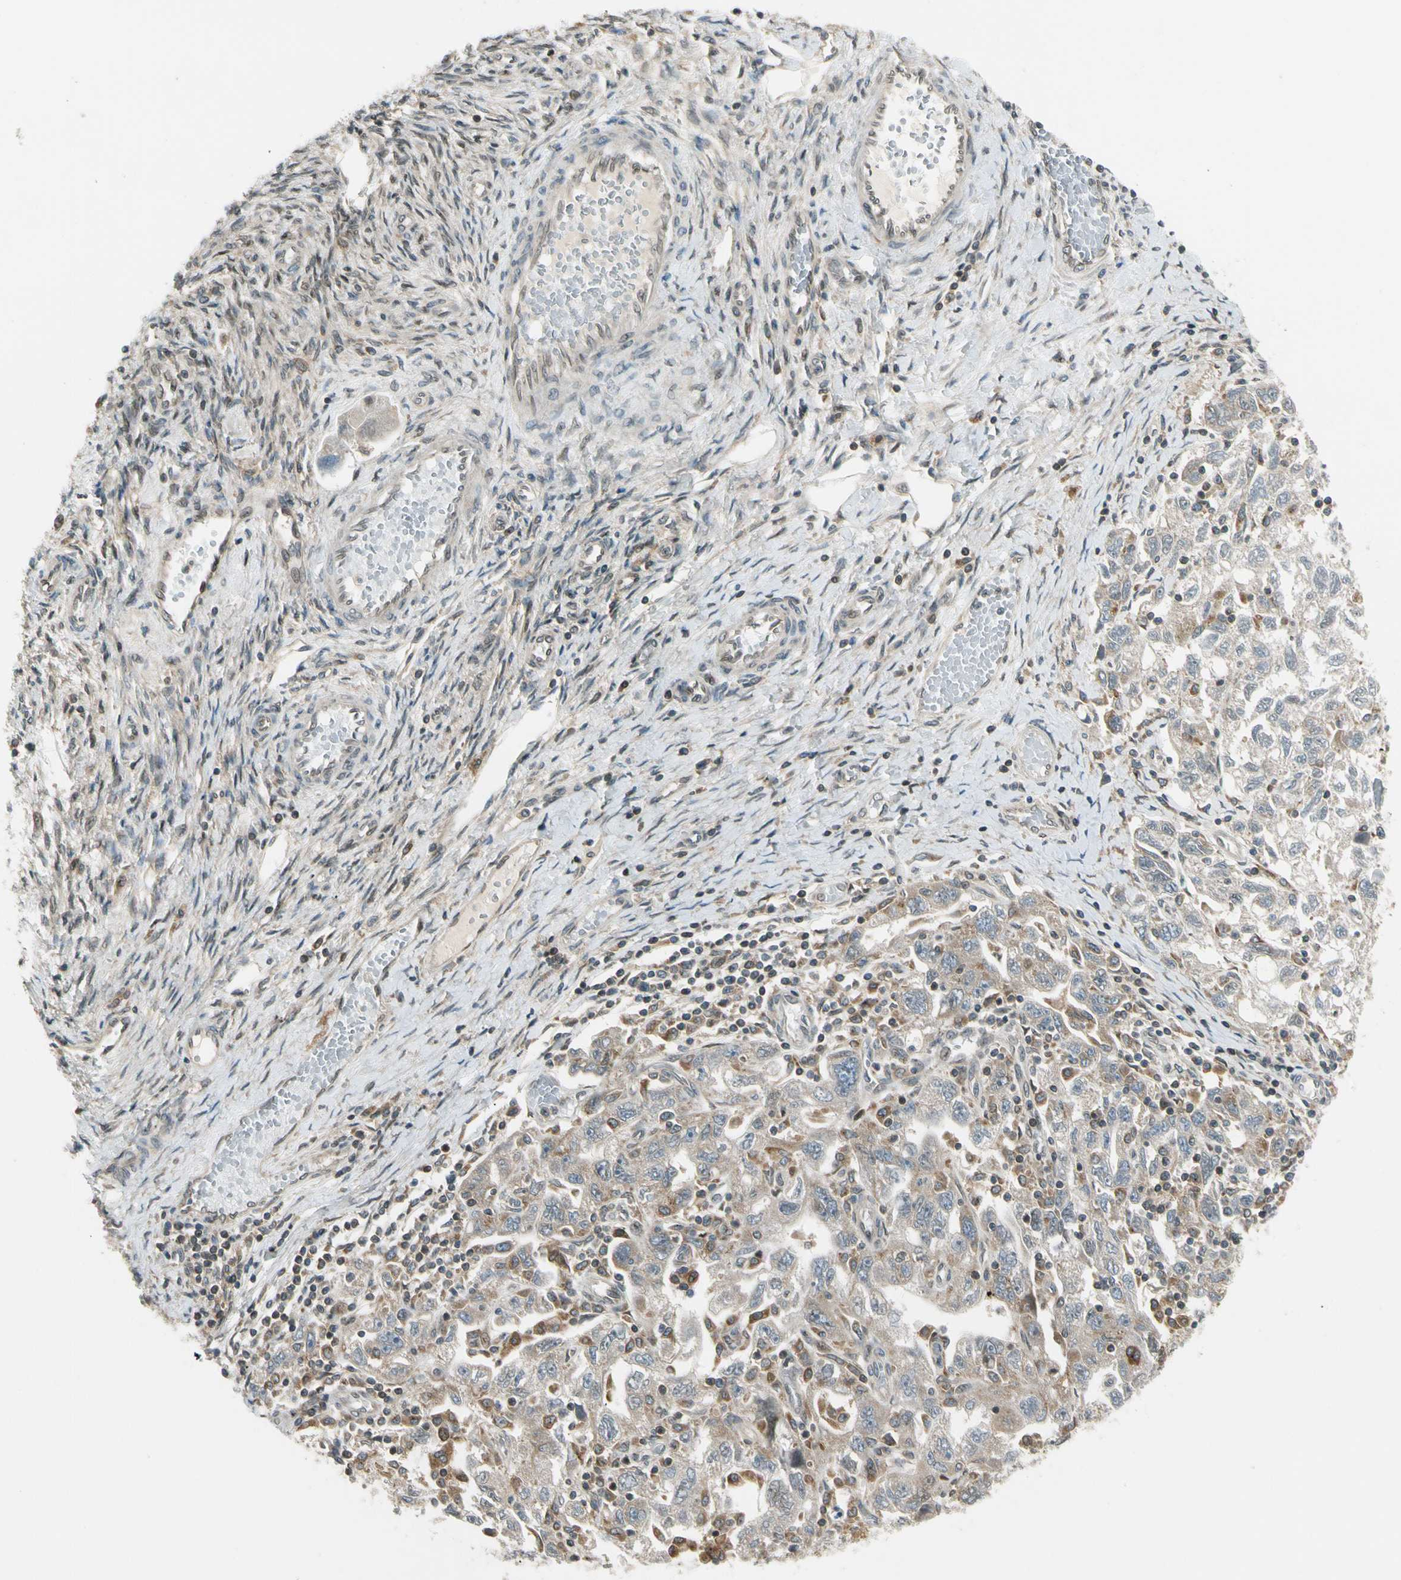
{"staining": {"intensity": "weak", "quantity": ">75%", "location": "cytoplasmic/membranous"}, "tissue": "ovarian cancer", "cell_type": "Tumor cells", "image_type": "cancer", "snomed": [{"axis": "morphology", "description": "Carcinoma, NOS"}, {"axis": "morphology", "description": "Cystadenocarcinoma, serous, NOS"}, {"axis": "topography", "description": "Ovary"}], "caption": "DAB (3,3'-diaminobenzidine) immunohistochemical staining of ovarian cancer (carcinoma) displays weak cytoplasmic/membranous protein positivity in about >75% of tumor cells.", "gene": "TRIO", "patient": {"sex": "female", "age": 69}}